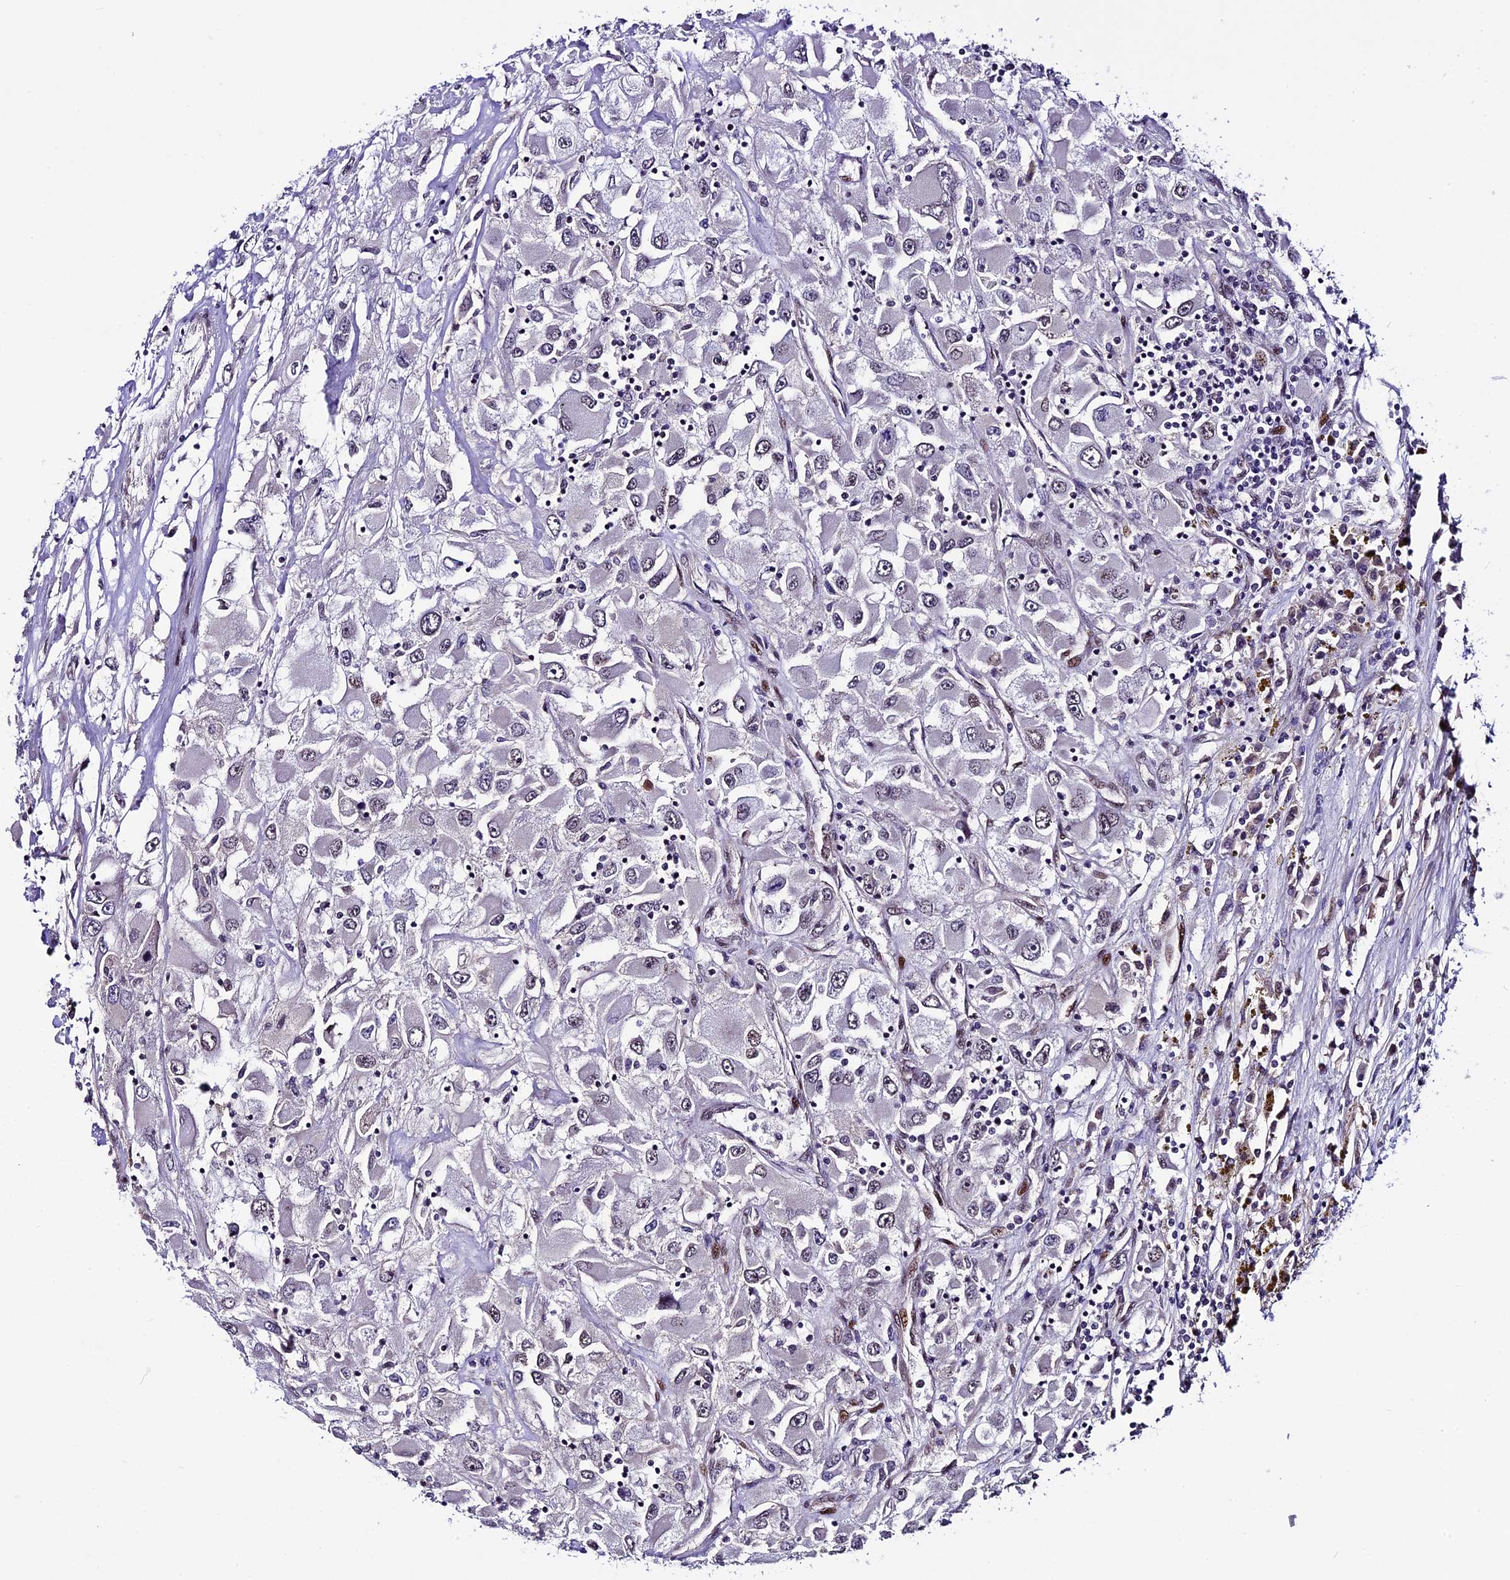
{"staining": {"intensity": "weak", "quantity": "<25%", "location": "nuclear"}, "tissue": "renal cancer", "cell_type": "Tumor cells", "image_type": "cancer", "snomed": [{"axis": "morphology", "description": "Adenocarcinoma, NOS"}, {"axis": "topography", "description": "Kidney"}], "caption": "Immunohistochemical staining of human renal adenocarcinoma displays no significant staining in tumor cells.", "gene": "TCP11L2", "patient": {"sex": "female", "age": 52}}